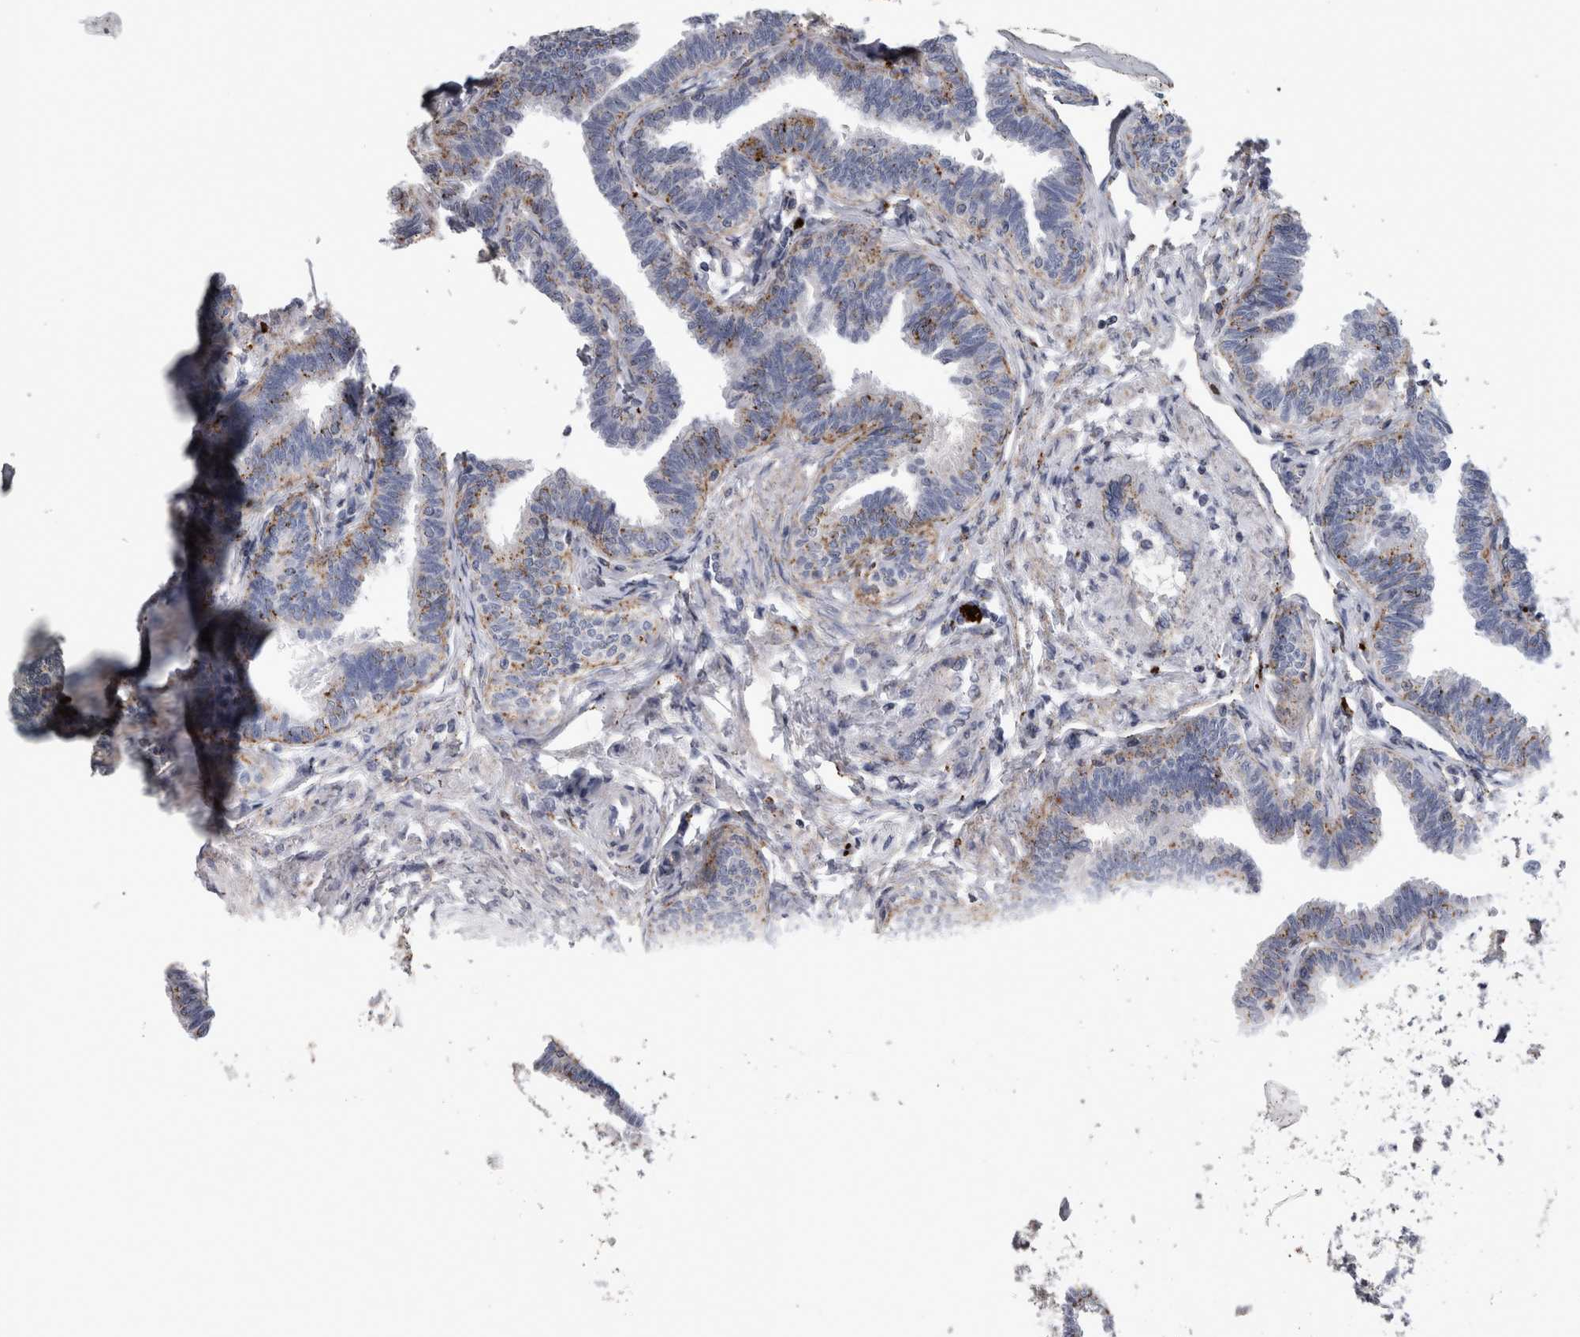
{"staining": {"intensity": "moderate", "quantity": ">75%", "location": "cytoplasmic/membranous"}, "tissue": "fallopian tube", "cell_type": "Glandular cells", "image_type": "normal", "snomed": [{"axis": "morphology", "description": "Normal tissue, NOS"}, {"axis": "topography", "description": "Fallopian tube"}, {"axis": "topography", "description": "Ovary"}], "caption": "IHC micrograph of benign fallopian tube: fallopian tube stained using immunohistochemistry exhibits medium levels of moderate protein expression localized specifically in the cytoplasmic/membranous of glandular cells, appearing as a cytoplasmic/membranous brown color.", "gene": "DPP7", "patient": {"sex": "female", "age": 23}}